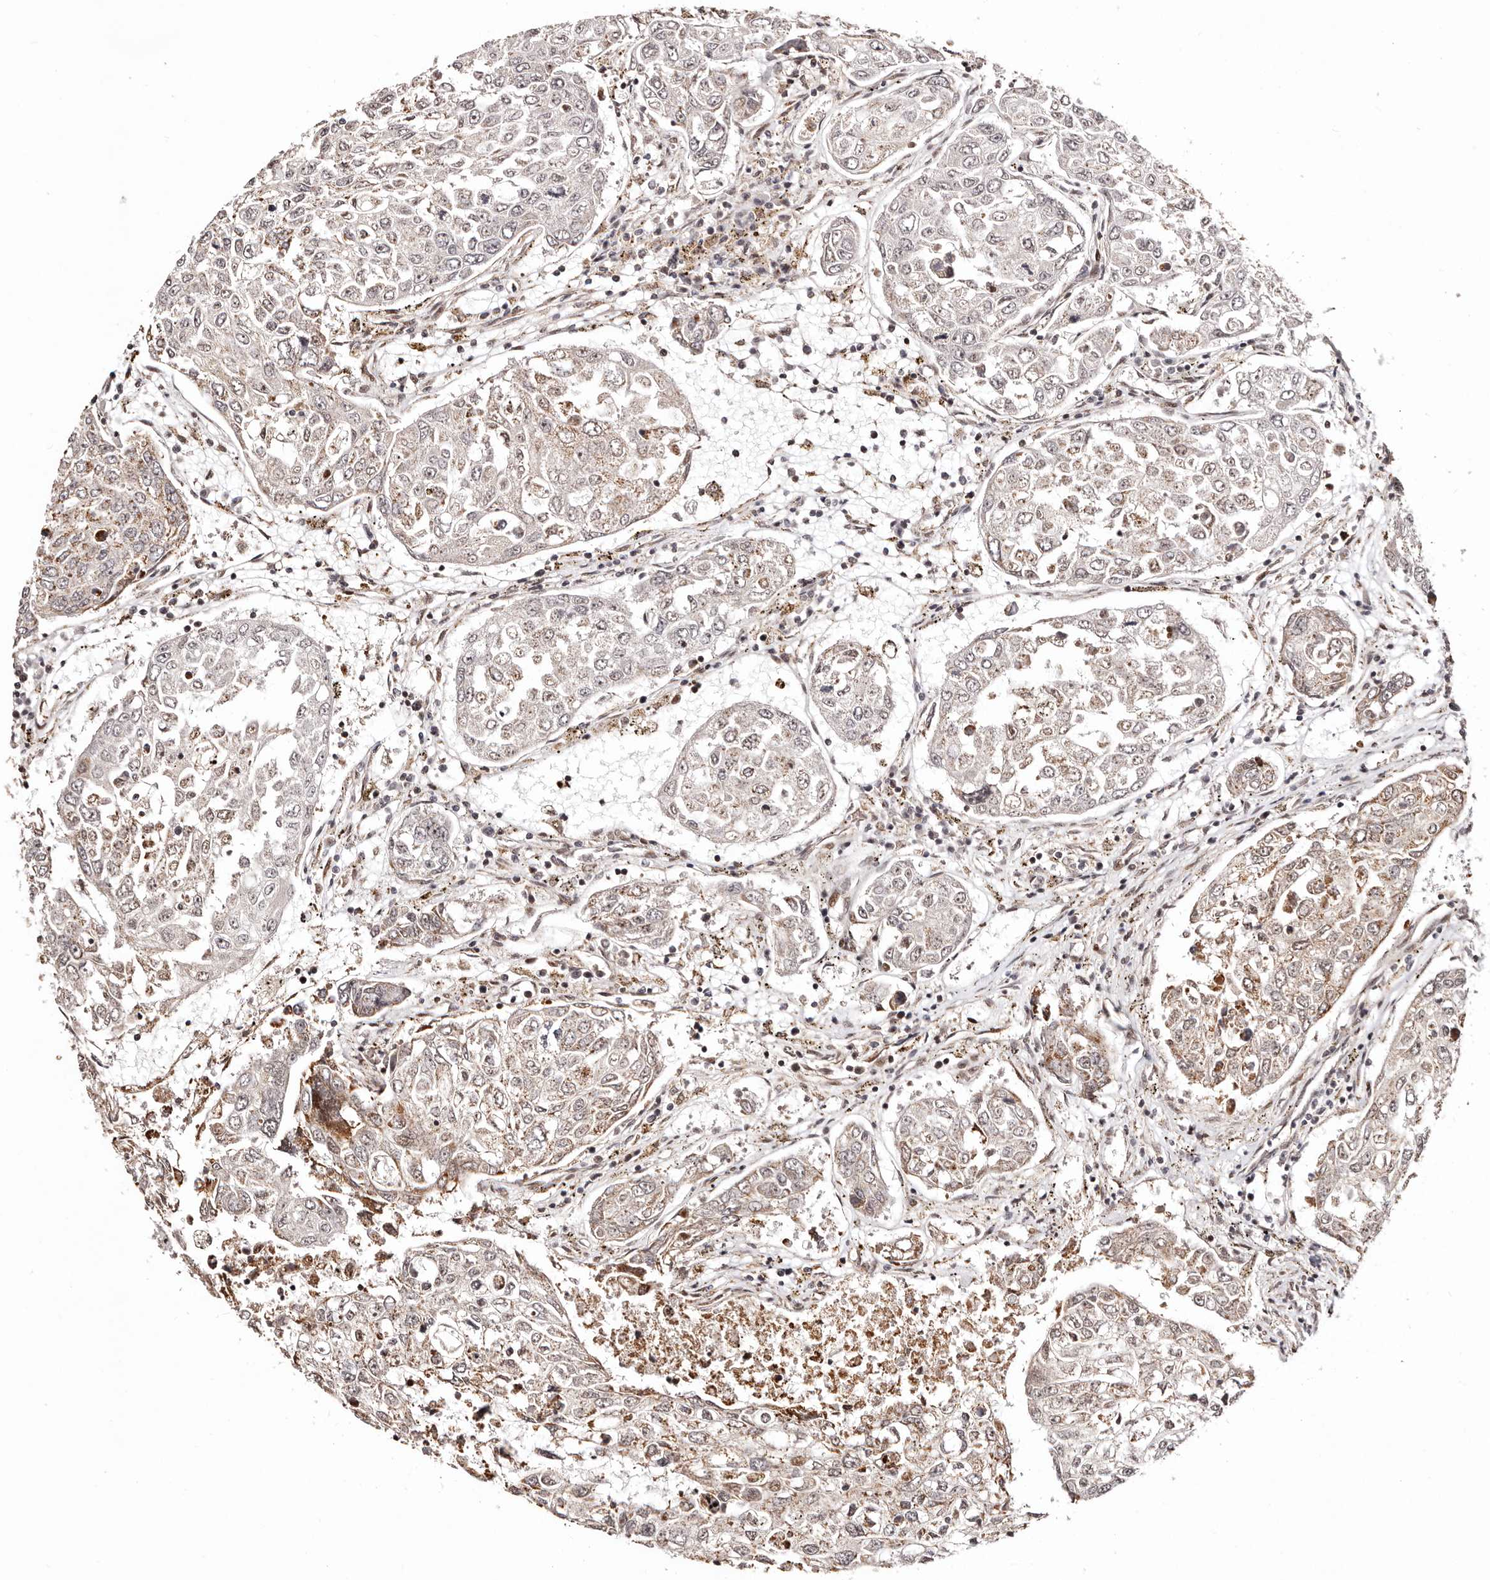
{"staining": {"intensity": "moderate", "quantity": "<25%", "location": "cytoplasmic/membranous"}, "tissue": "urothelial cancer", "cell_type": "Tumor cells", "image_type": "cancer", "snomed": [{"axis": "morphology", "description": "Urothelial carcinoma, High grade"}, {"axis": "topography", "description": "Lymph node"}, {"axis": "topography", "description": "Urinary bladder"}], "caption": "Immunohistochemistry staining of urothelial carcinoma (high-grade), which reveals low levels of moderate cytoplasmic/membranous expression in about <25% of tumor cells indicating moderate cytoplasmic/membranous protein positivity. The staining was performed using DAB (3,3'-diaminobenzidine) (brown) for protein detection and nuclei were counterstained in hematoxylin (blue).", "gene": "HIVEP3", "patient": {"sex": "male", "age": 51}}